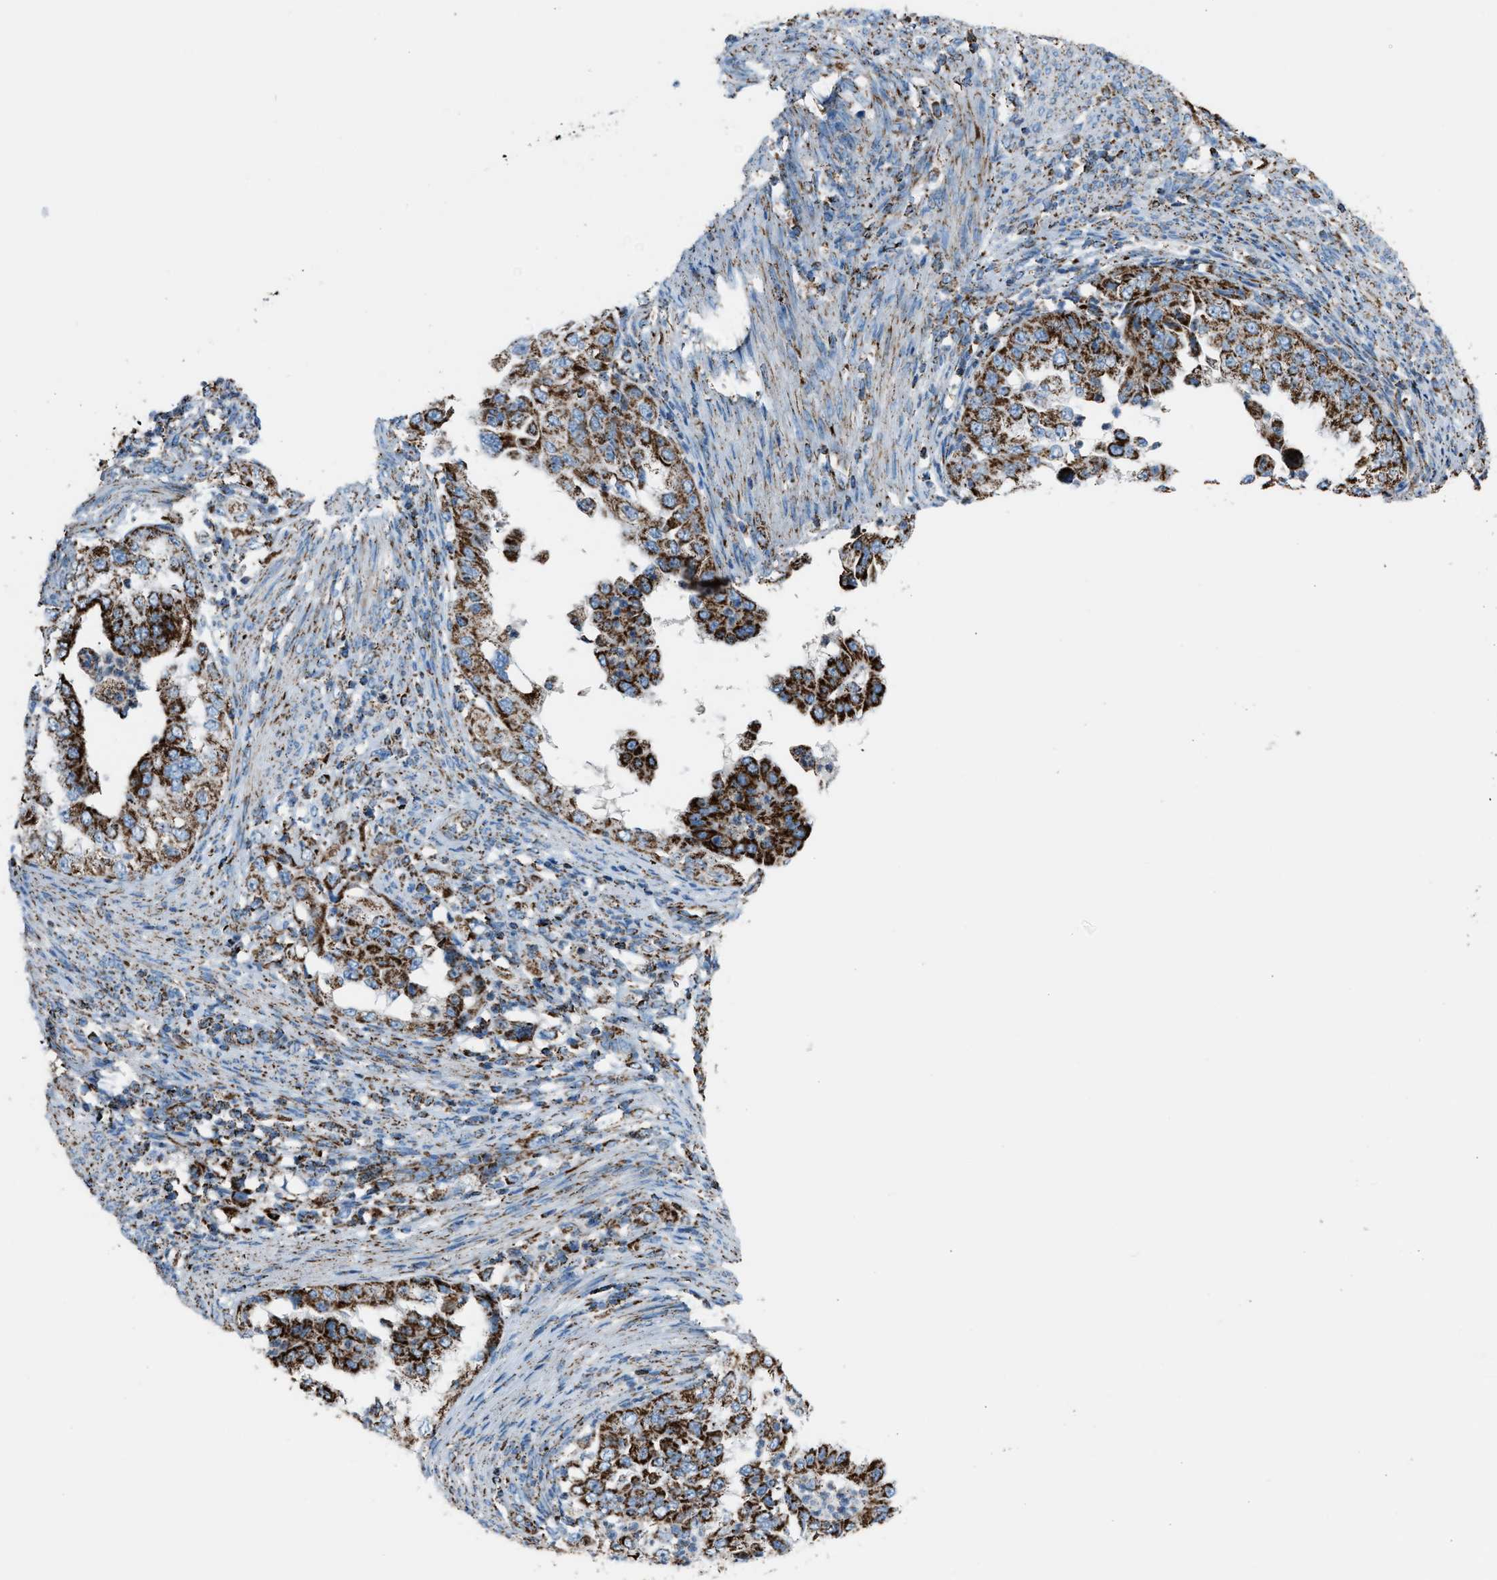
{"staining": {"intensity": "strong", "quantity": ">75%", "location": "cytoplasmic/membranous"}, "tissue": "endometrial cancer", "cell_type": "Tumor cells", "image_type": "cancer", "snomed": [{"axis": "morphology", "description": "Adenocarcinoma, NOS"}, {"axis": "topography", "description": "Endometrium"}], "caption": "A histopathology image of human endometrial adenocarcinoma stained for a protein exhibits strong cytoplasmic/membranous brown staining in tumor cells.", "gene": "MDH2", "patient": {"sex": "female", "age": 85}}